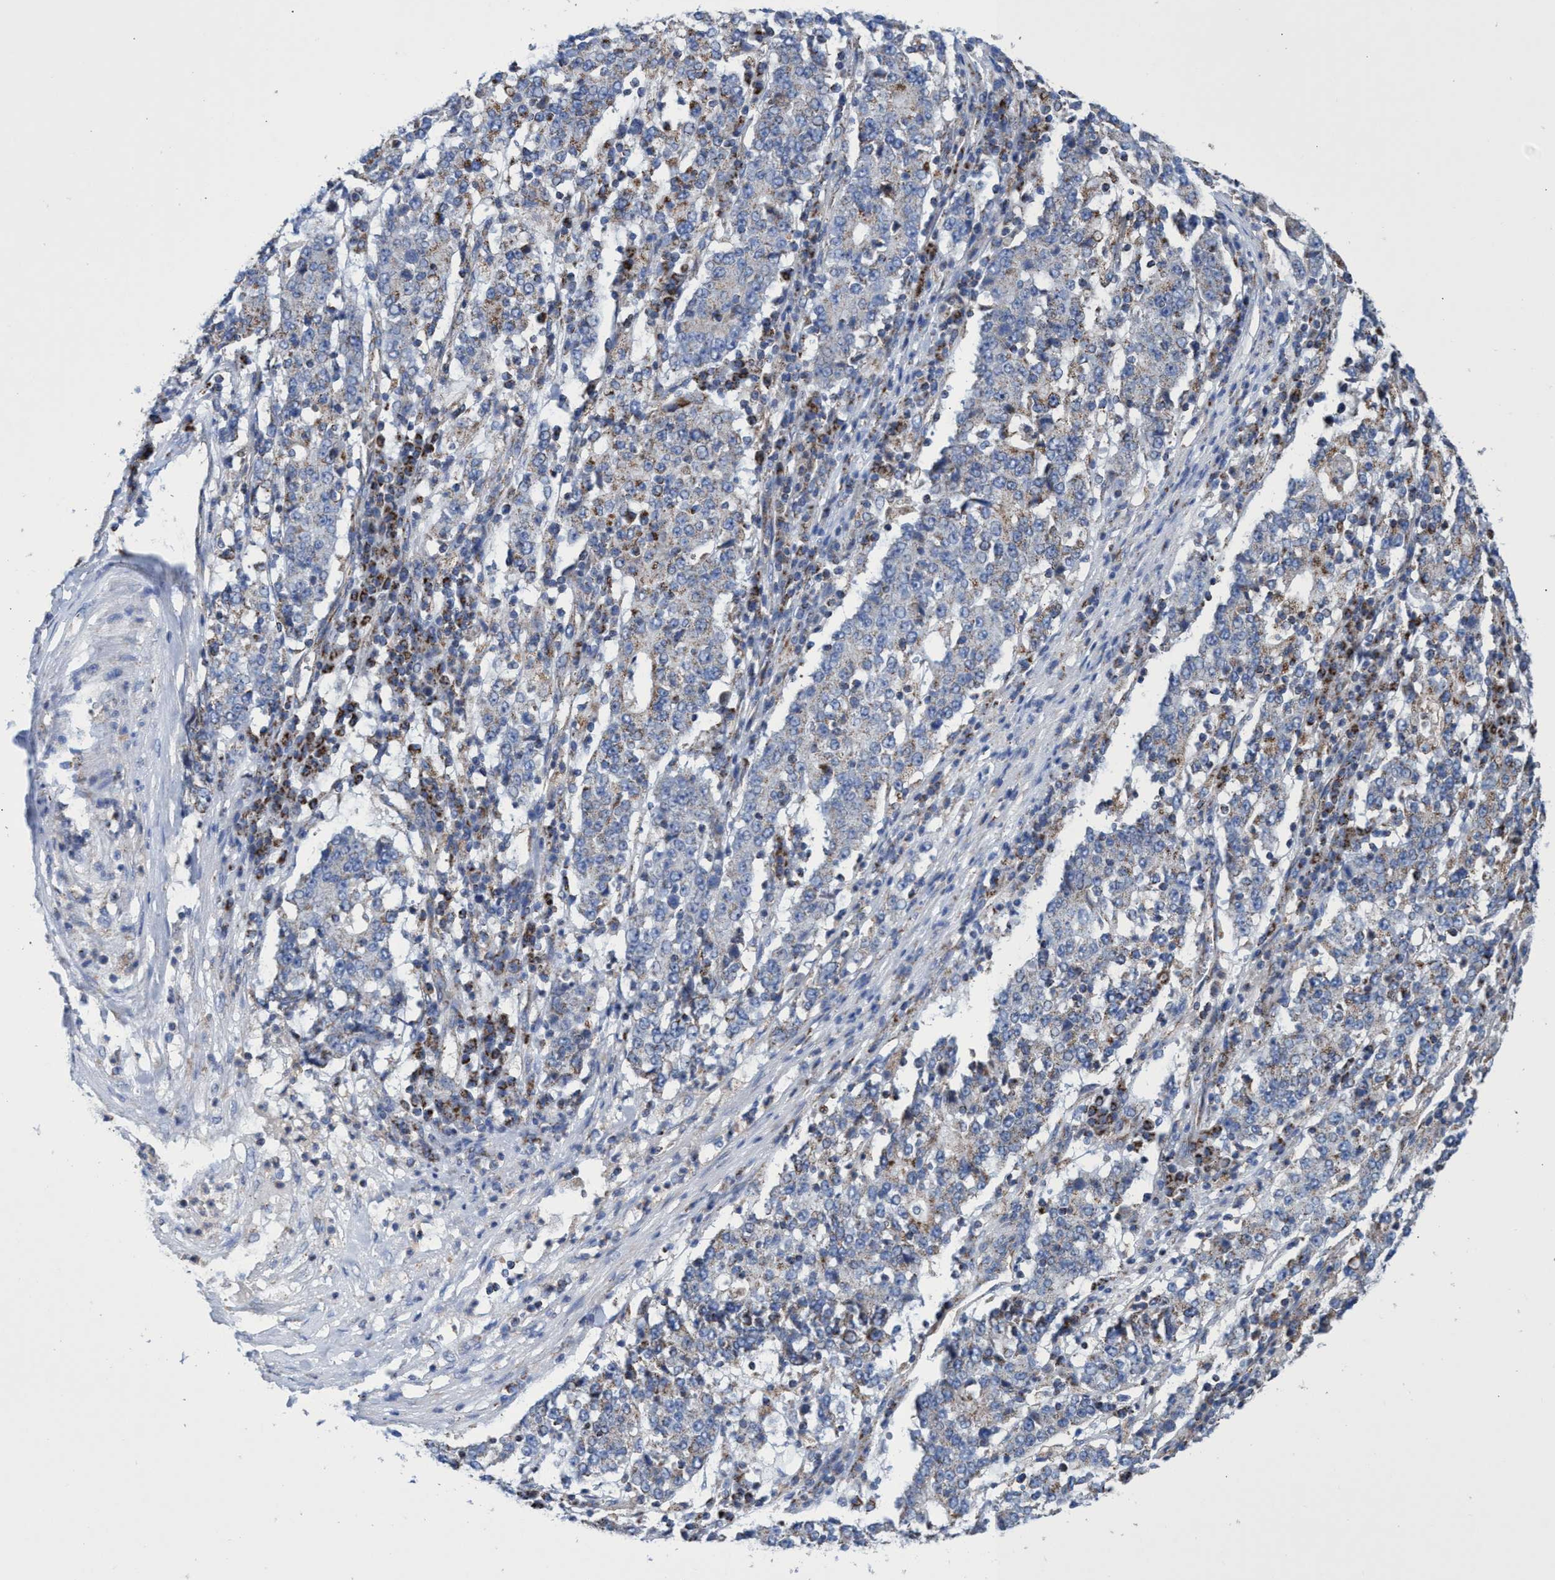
{"staining": {"intensity": "weak", "quantity": "<25%", "location": "cytoplasmic/membranous"}, "tissue": "stomach cancer", "cell_type": "Tumor cells", "image_type": "cancer", "snomed": [{"axis": "morphology", "description": "Adenocarcinoma, NOS"}, {"axis": "topography", "description": "Stomach"}], "caption": "Tumor cells are negative for brown protein staining in stomach cancer (adenocarcinoma). Brightfield microscopy of IHC stained with DAB (brown) and hematoxylin (blue), captured at high magnification.", "gene": "ZNF750", "patient": {"sex": "male", "age": 59}}